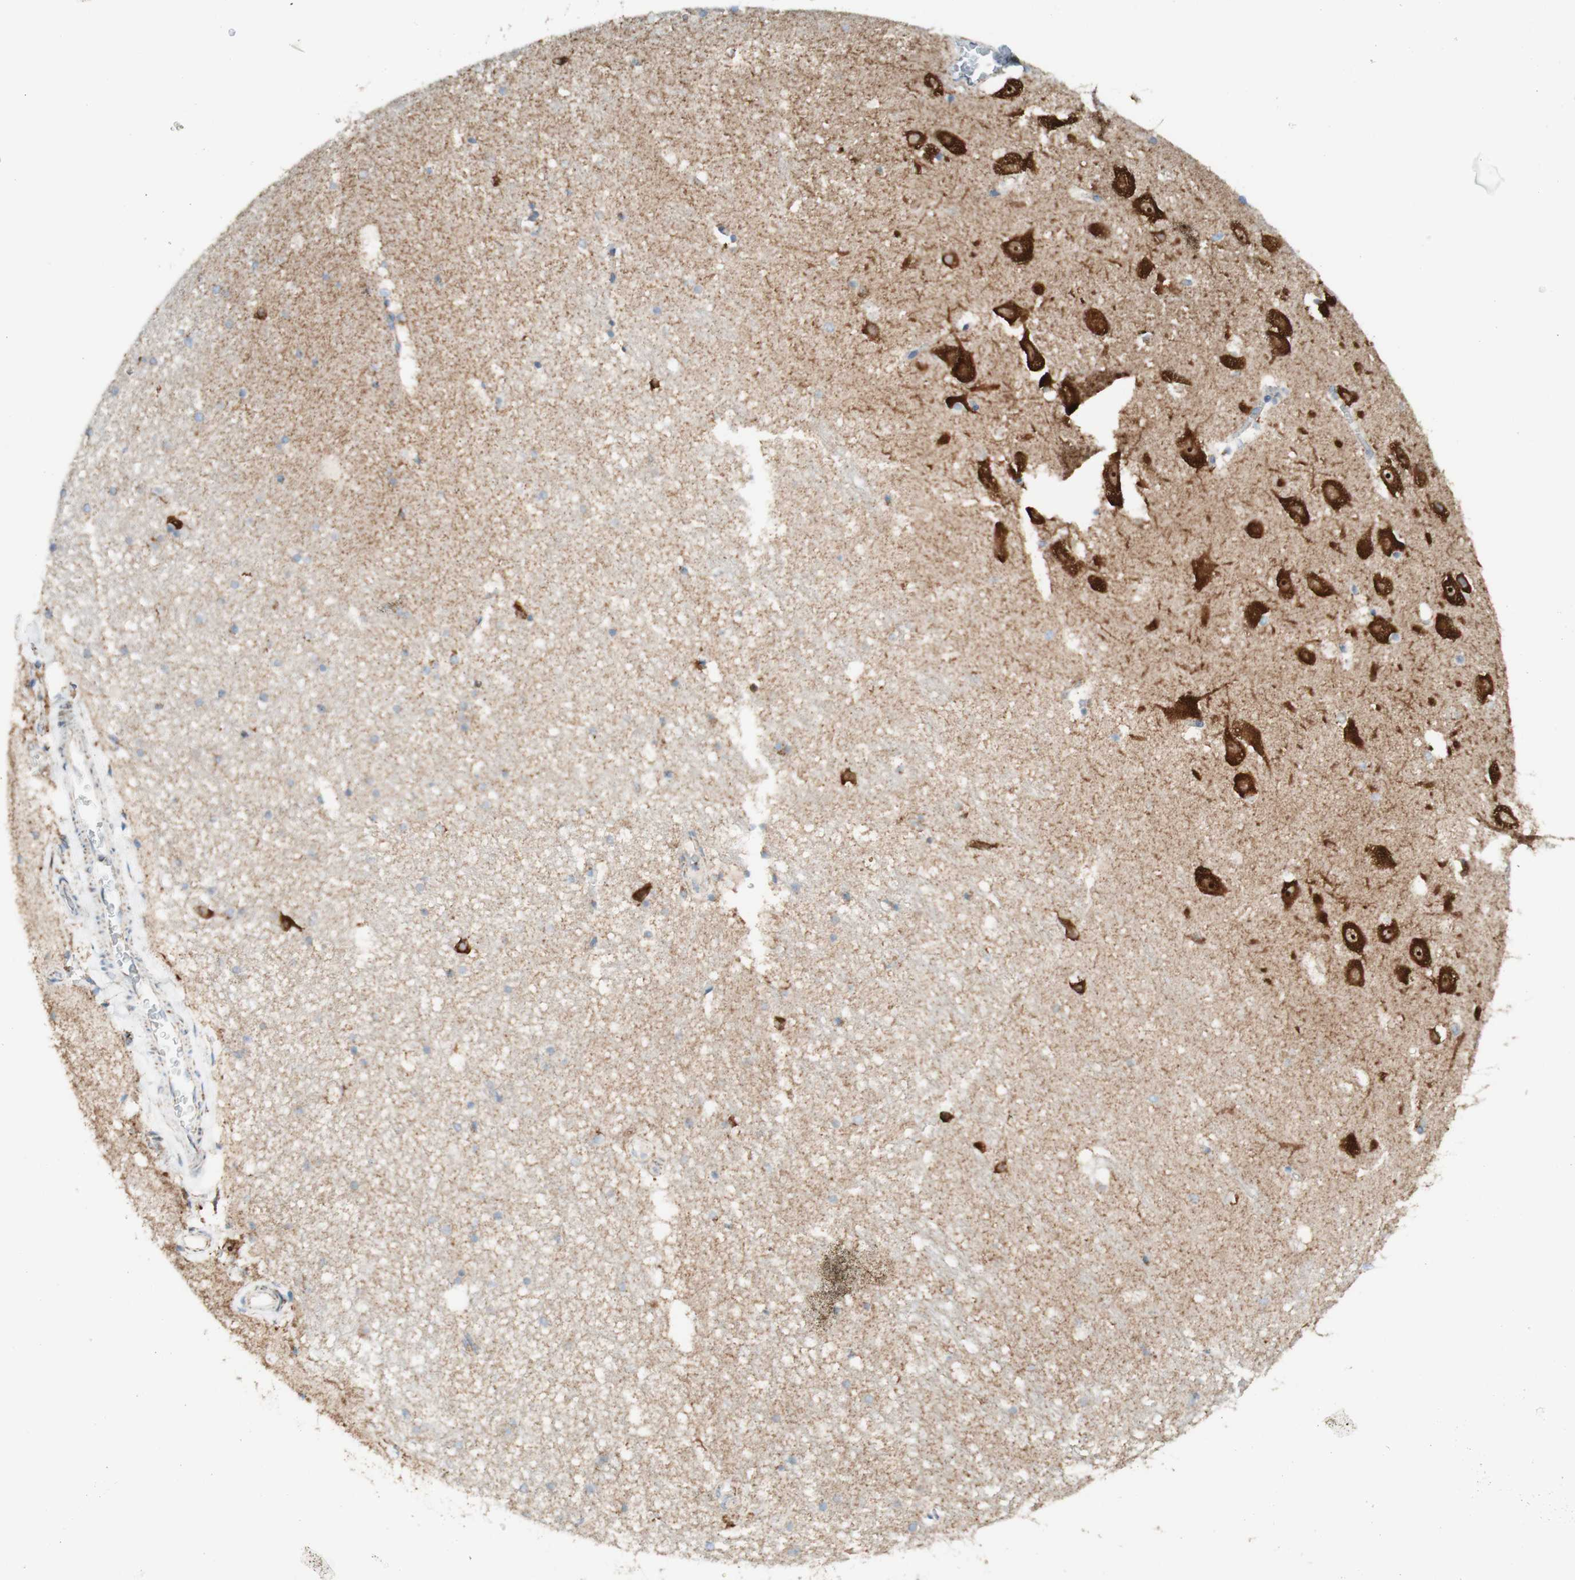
{"staining": {"intensity": "negative", "quantity": "none", "location": "none"}, "tissue": "hippocampus", "cell_type": "Glial cells", "image_type": "normal", "snomed": [{"axis": "morphology", "description": "Normal tissue, NOS"}, {"axis": "topography", "description": "Hippocampus"}], "caption": "This is an immunohistochemistry image of normal human hippocampus. There is no staining in glial cells.", "gene": "TOMM20", "patient": {"sex": "male", "age": 45}}